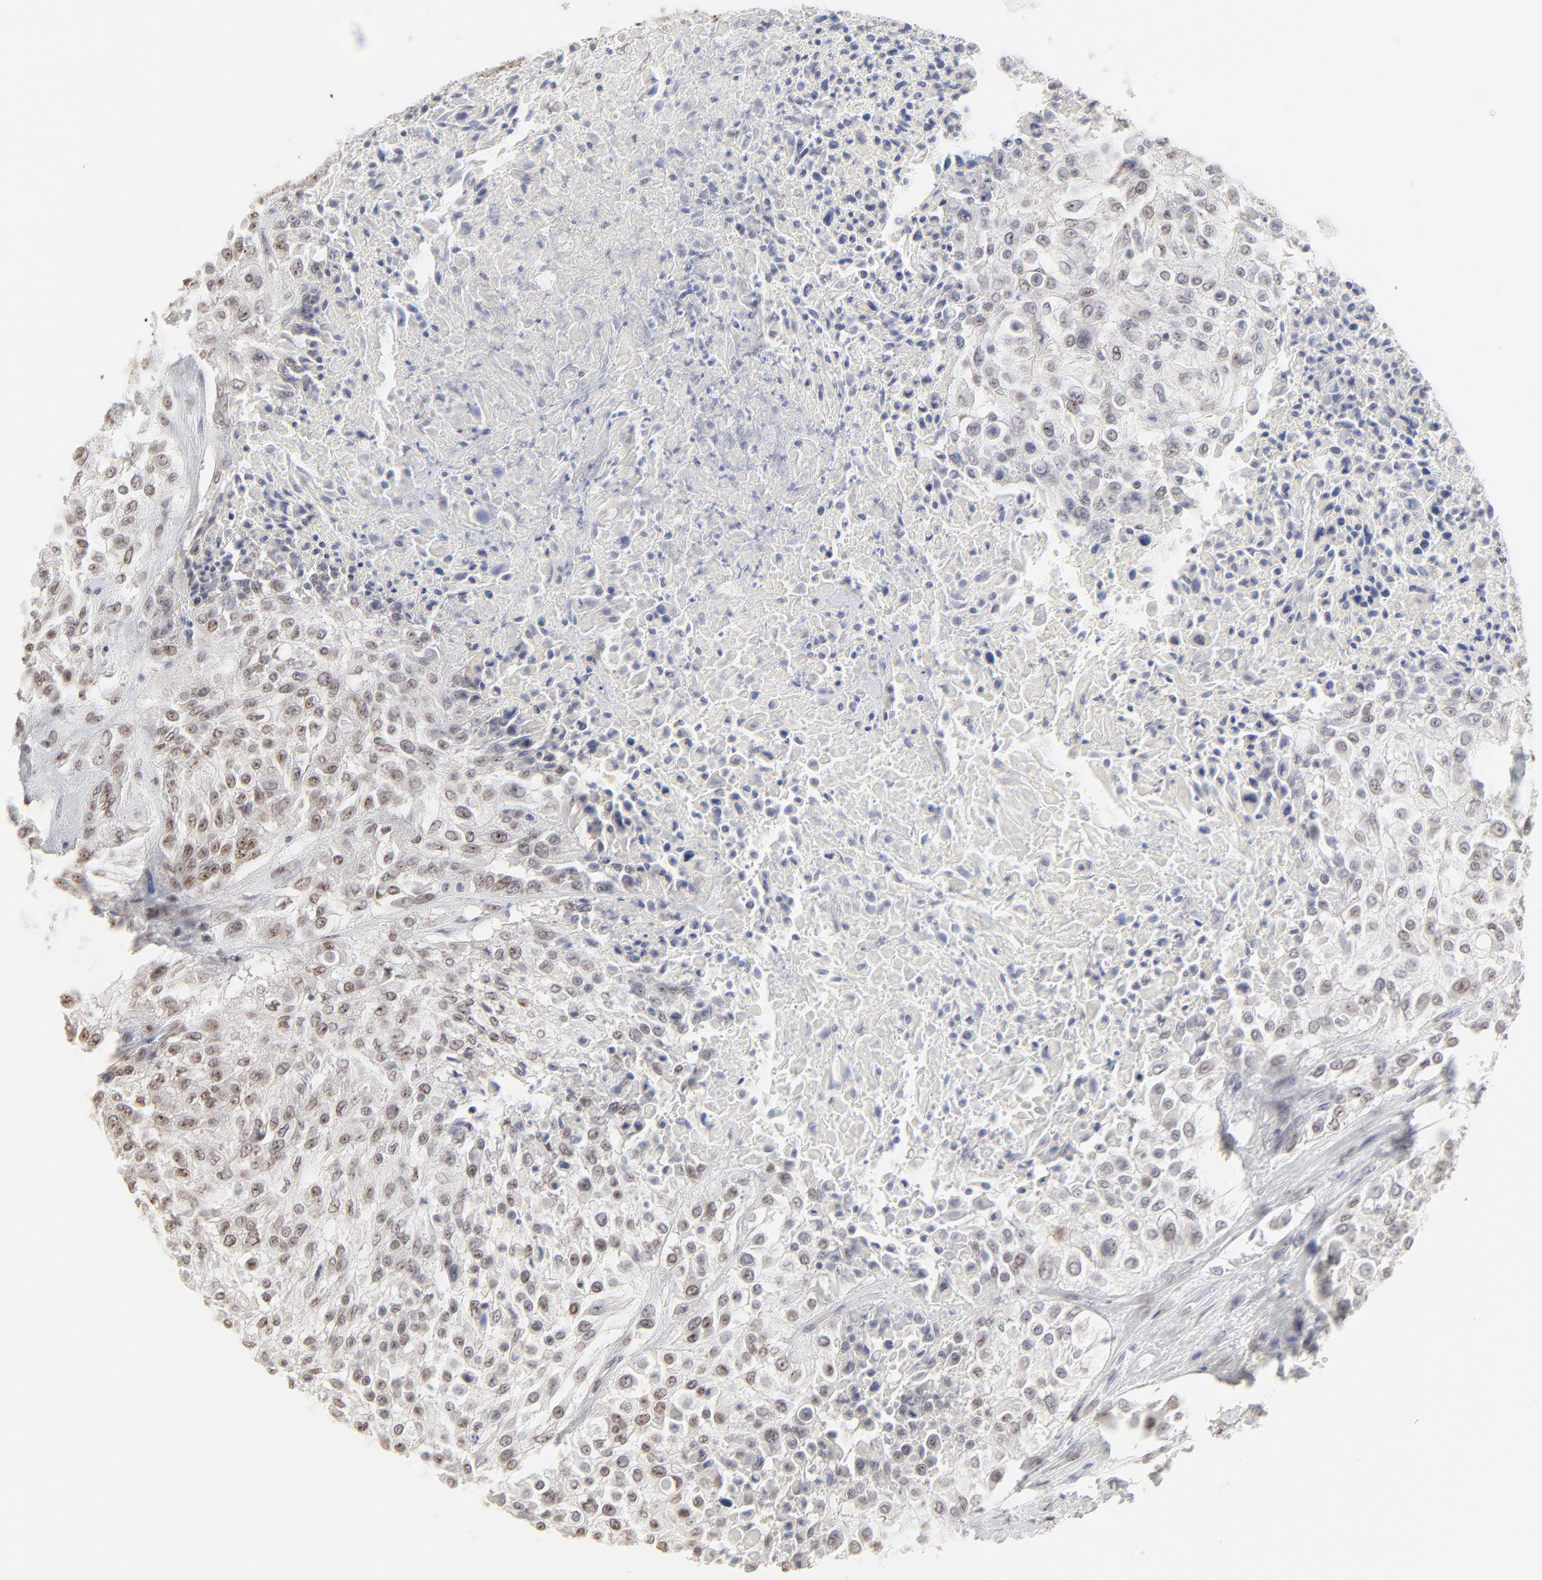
{"staining": {"intensity": "weak", "quantity": "25%-75%", "location": "nuclear"}, "tissue": "urothelial cancer", "cell_type": "Tumor cells", "image_type": "cancer", "snomed": [{"axis": "morphology", "description": "Urothelial carcinoma, High grade"}, {"axis": "topography", "description": "Urinary bladder"}], "caption": "Immunohistochemical staining of high-grade urothelial carcinoma reveals low levels of weak nuclear protein staining in approximately 25%-75% of tumor cells.", "gene": "NFIL3", "patient": {"sex": "male", "age": 57}}